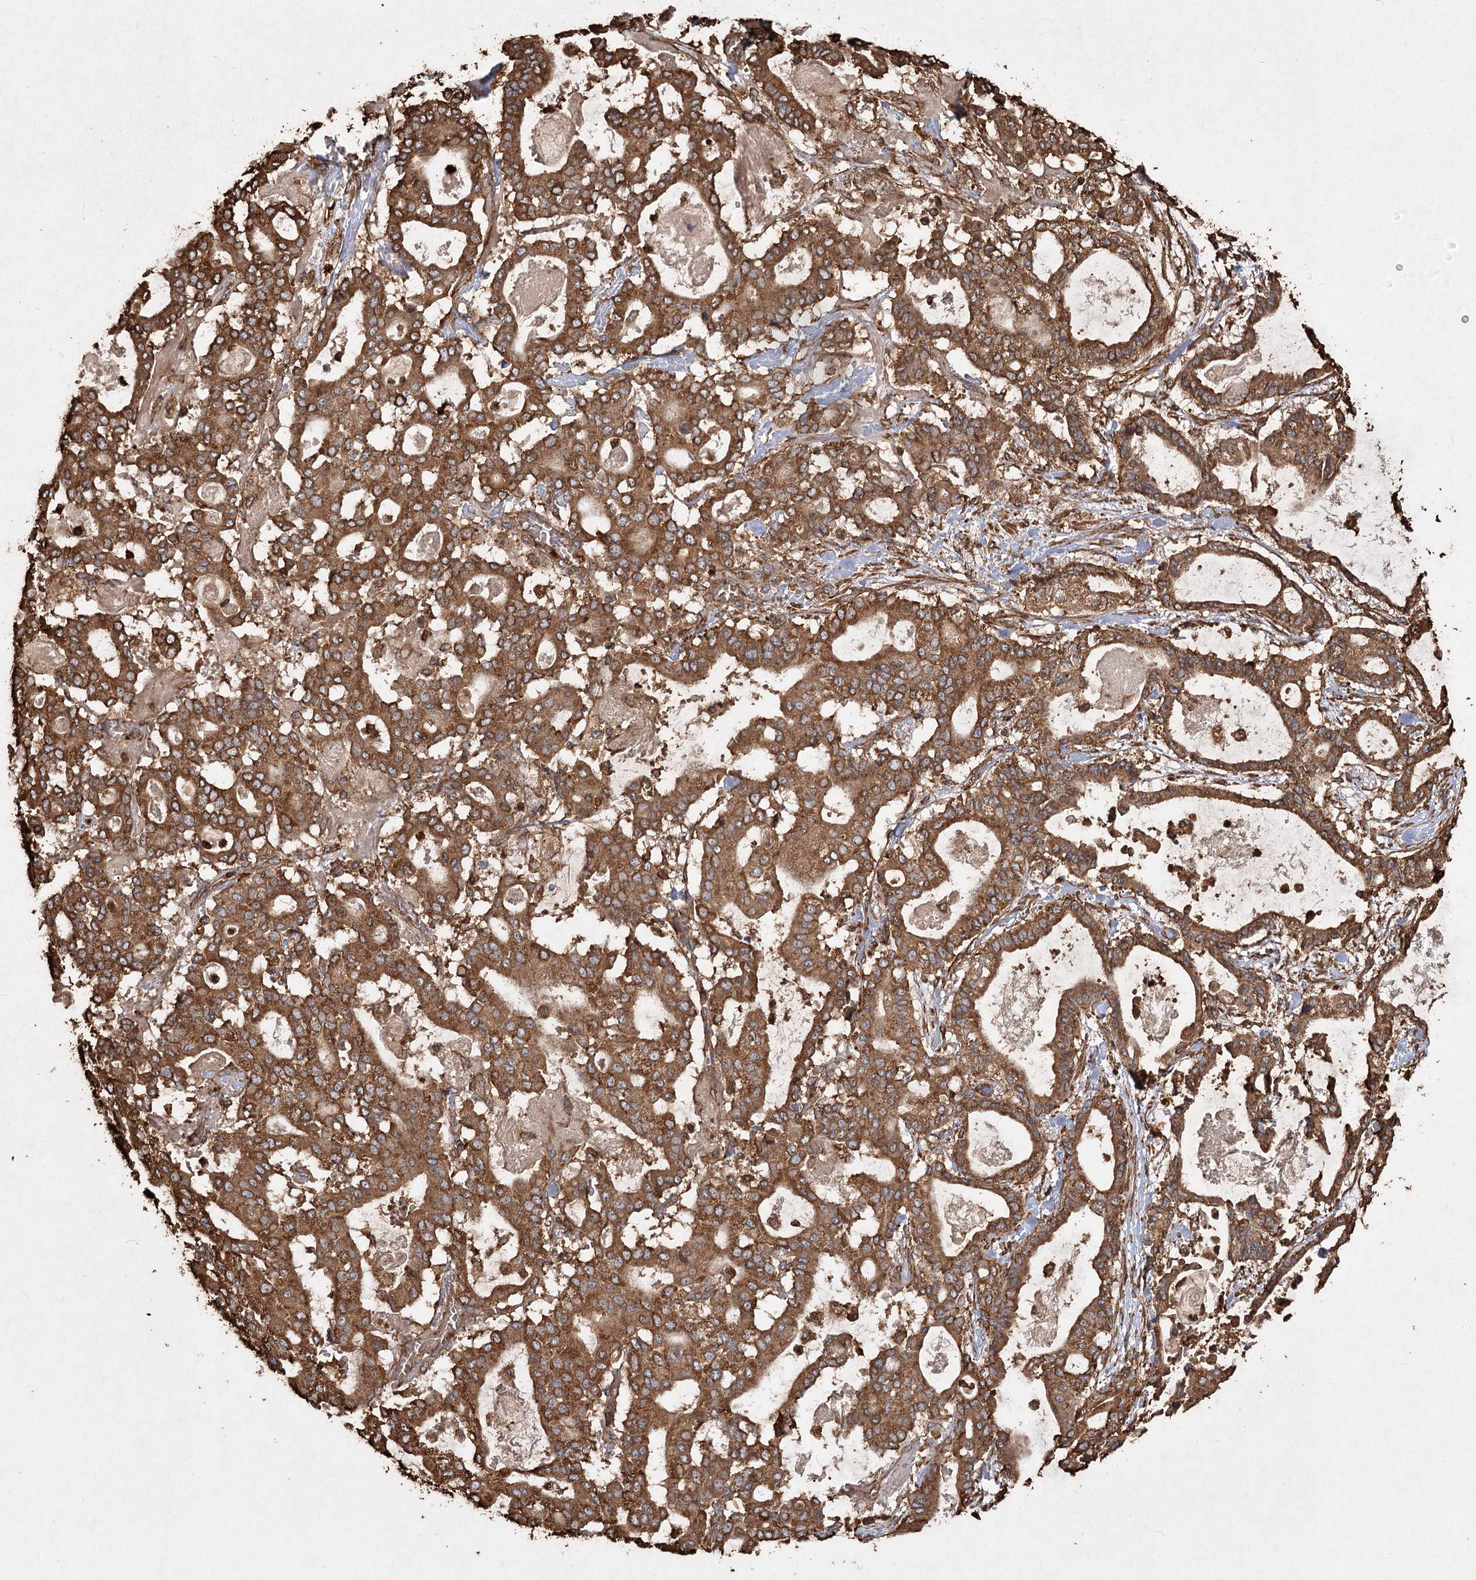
{"staining": {"intensity": "strong", "quantity": ">75%", "location": "cytoplasmic/membranous"}, "tissue": "pancreatic cancer", "cell_type": "Tumor cells", "image_type": "cancer", "snomed": [{"axis": "morphology", "description": "Adenocarcinoma, NOS"}, {"axis": "topography", "description": "Pancreas"}], "caption": "A histopathology image showing strong cytoplasmic/membranous expression in about >75% of tumor cells in adenocarcinoma (pancreatic), as visualized by brown immunohistochemical staining.", "gene": "PIK3C2A", "patient": {"sex": "male", "age": 63}}